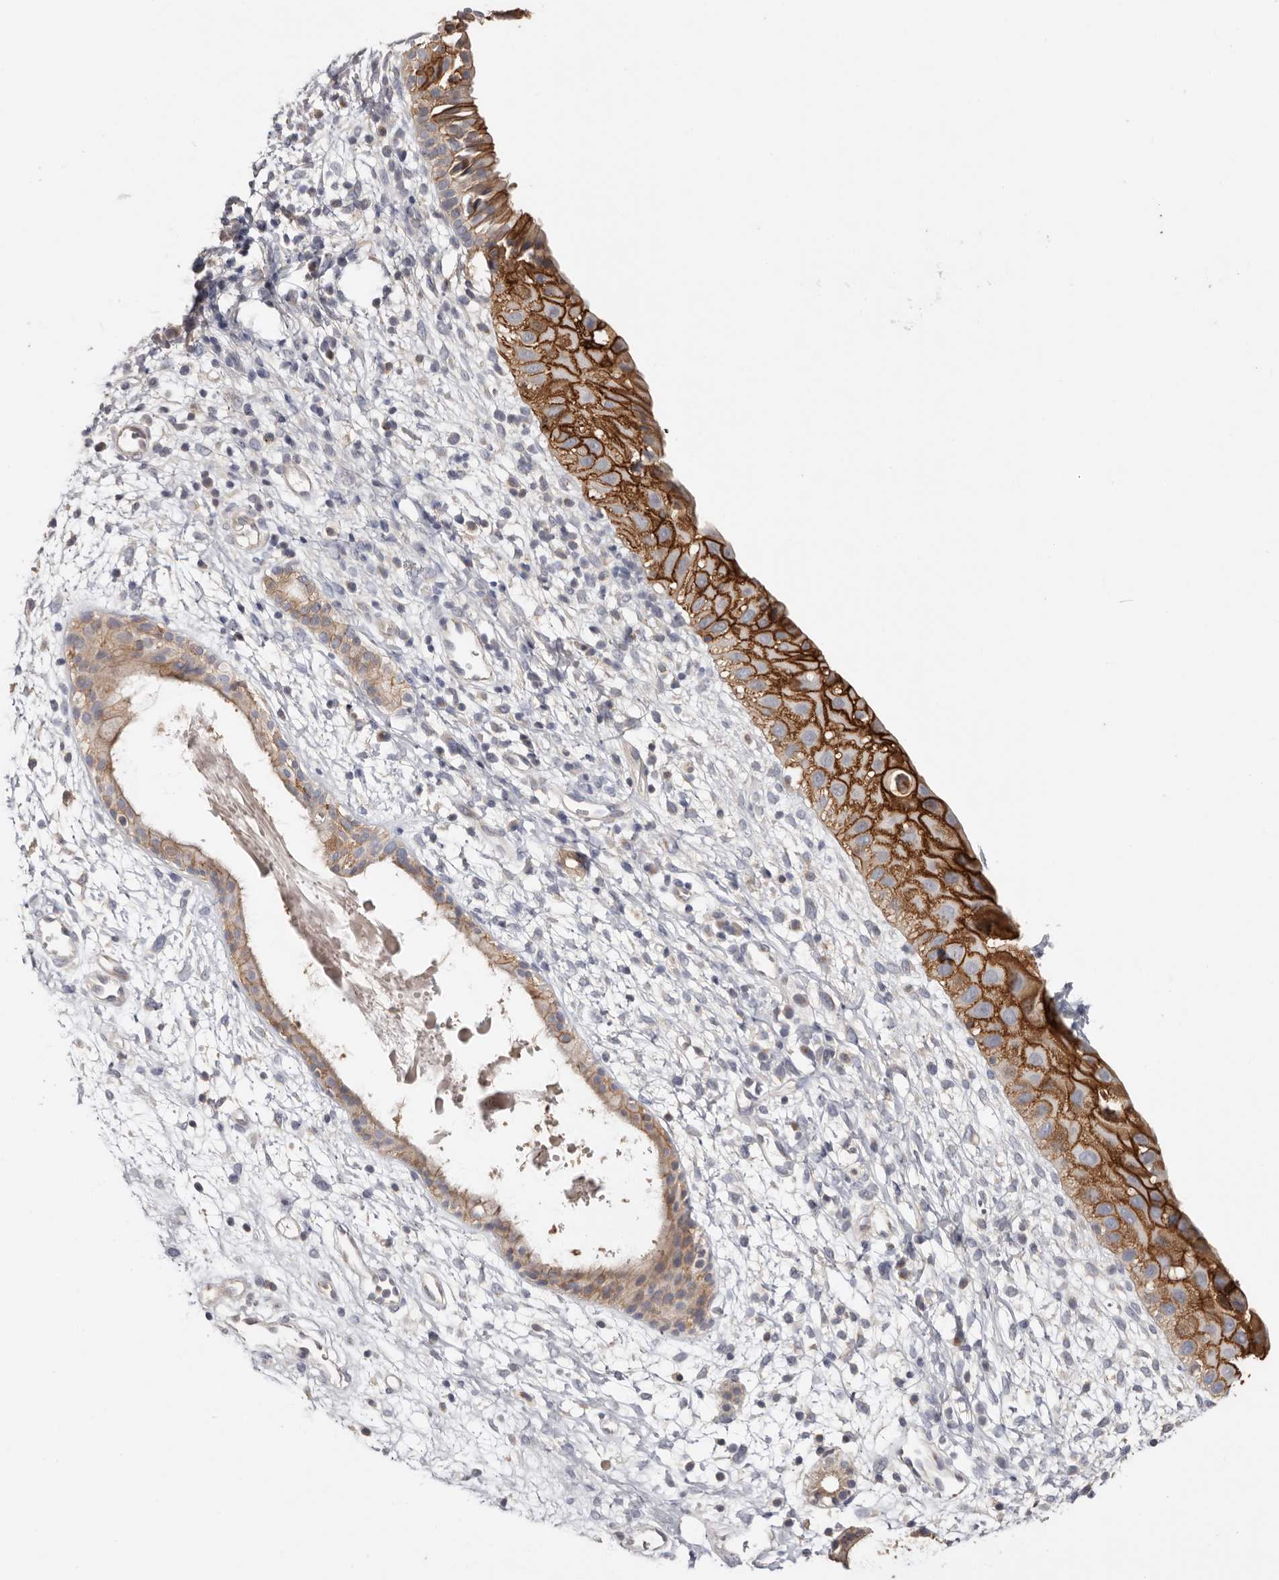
{"staining": {"intensity": "strong", "quantity": ">75%", "location": "cytoplasmic/membranous"}, "tissue": "nasopharynx", "cell_type": "Respiratory epithelial cells", "image_type": "normal", "snomed": [{"axis": "morphology", "description": "Normal tissue, NOS"}, {"axis": "topography", "description": "Nasopharynx"}], "caption": "This photomicrograph demonstrates normal nasopharynx stained with immunohistochemistry (IHC) to label a protein in brown. The cytoplasmic/membranous of respiratory epithelial cells show strong positivity for the protein. Nuclei are counter-stained blue.", "gene": "S100A14", "patient": {"sex": "male", "age": 22}}